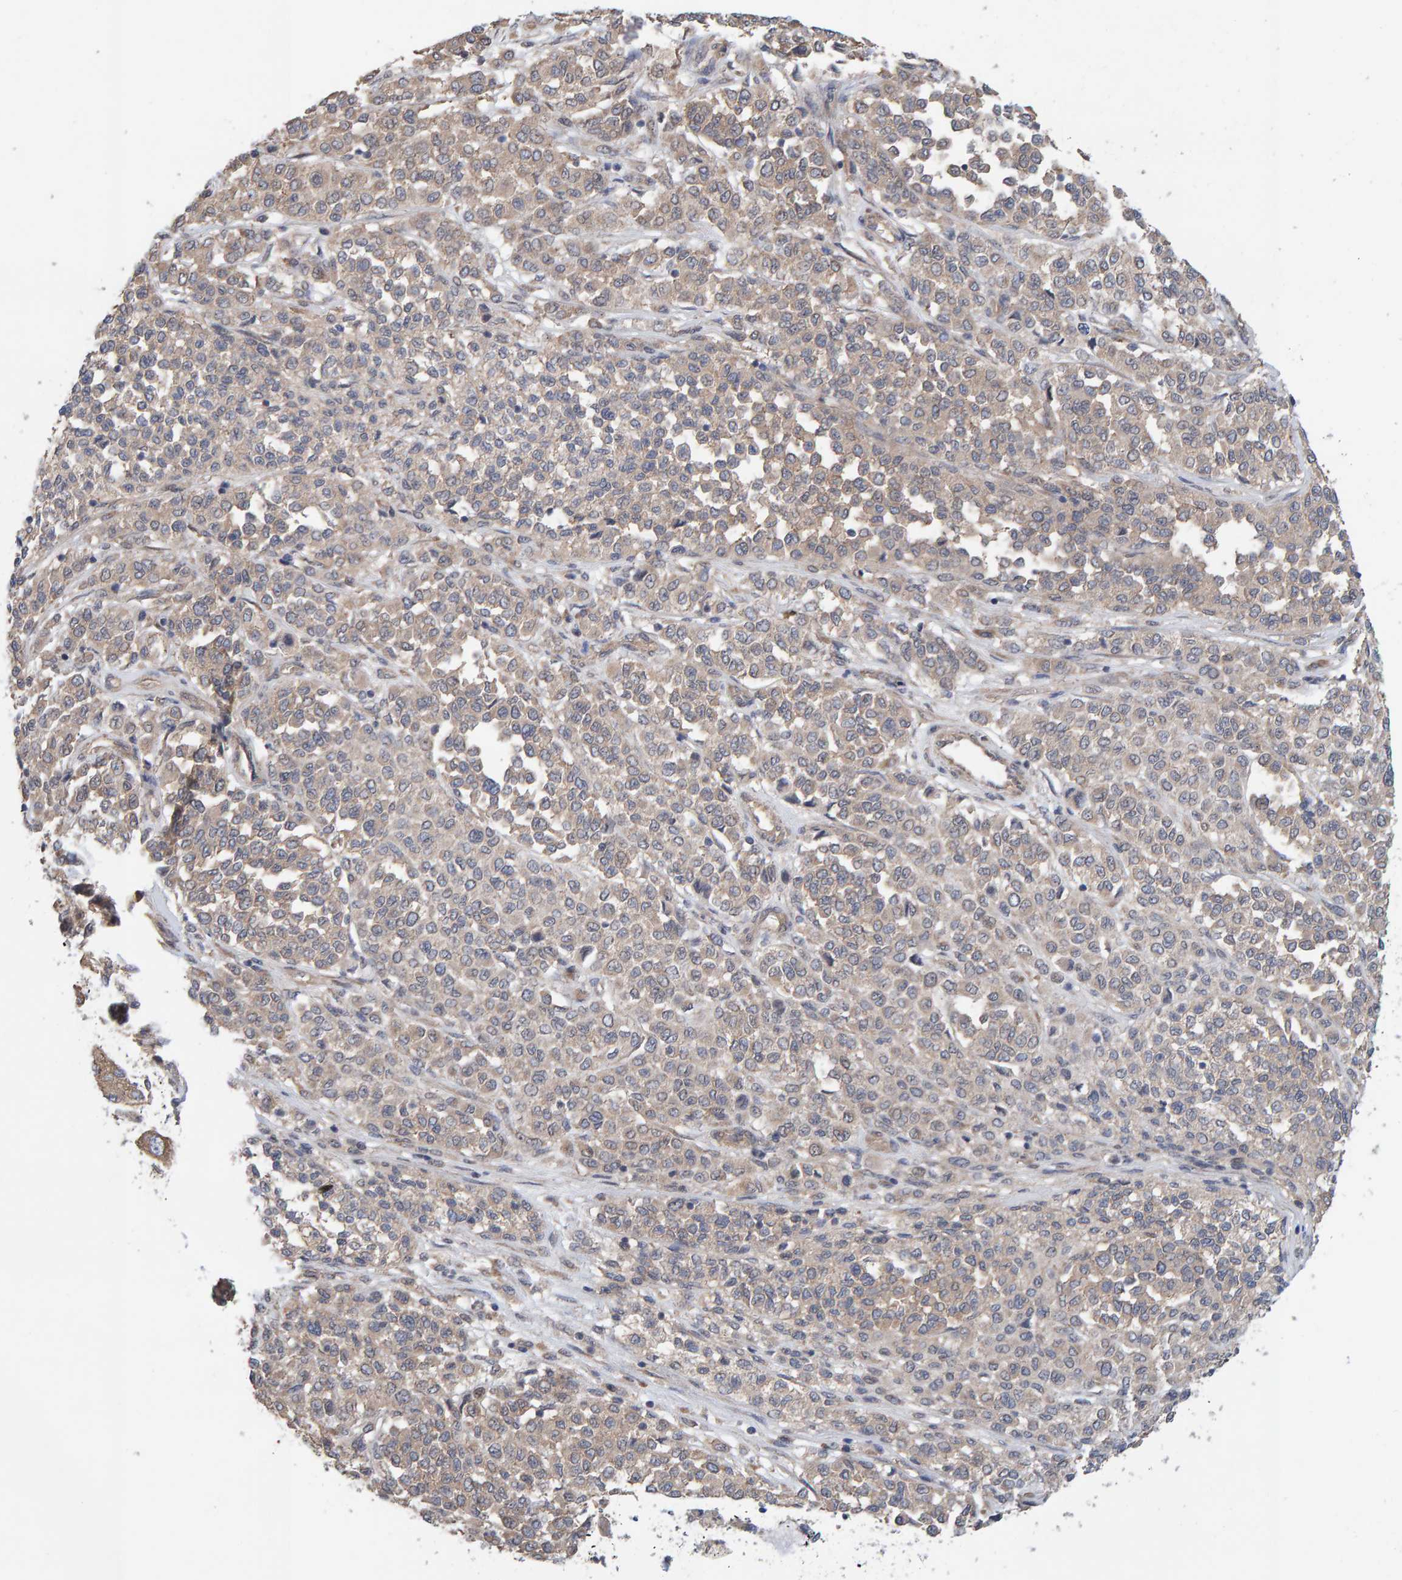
{"staining": {"intensity": "weak", "quantity": "25%-75%", "location": "cytoplasmic/membranous"}, "tissue": "melanoma", "cell_type": "Tumor cells", "image_type": "cancer", "snomed": [{"axis": "morphology", "description": "Malignant melanoma, Metastatic site"}, {"axis": "topography", "description": "Pancreas"}], "caption": "About 25%-75% of tumor cells in human malignant melanoma (metastatic site) demonstrate weak cytoplasmic/membranous protein positivity as visualized by brown immunohistochemical staining.", "gene": "LRSAM1", "patient": {"sex": "female", "age": 30}}